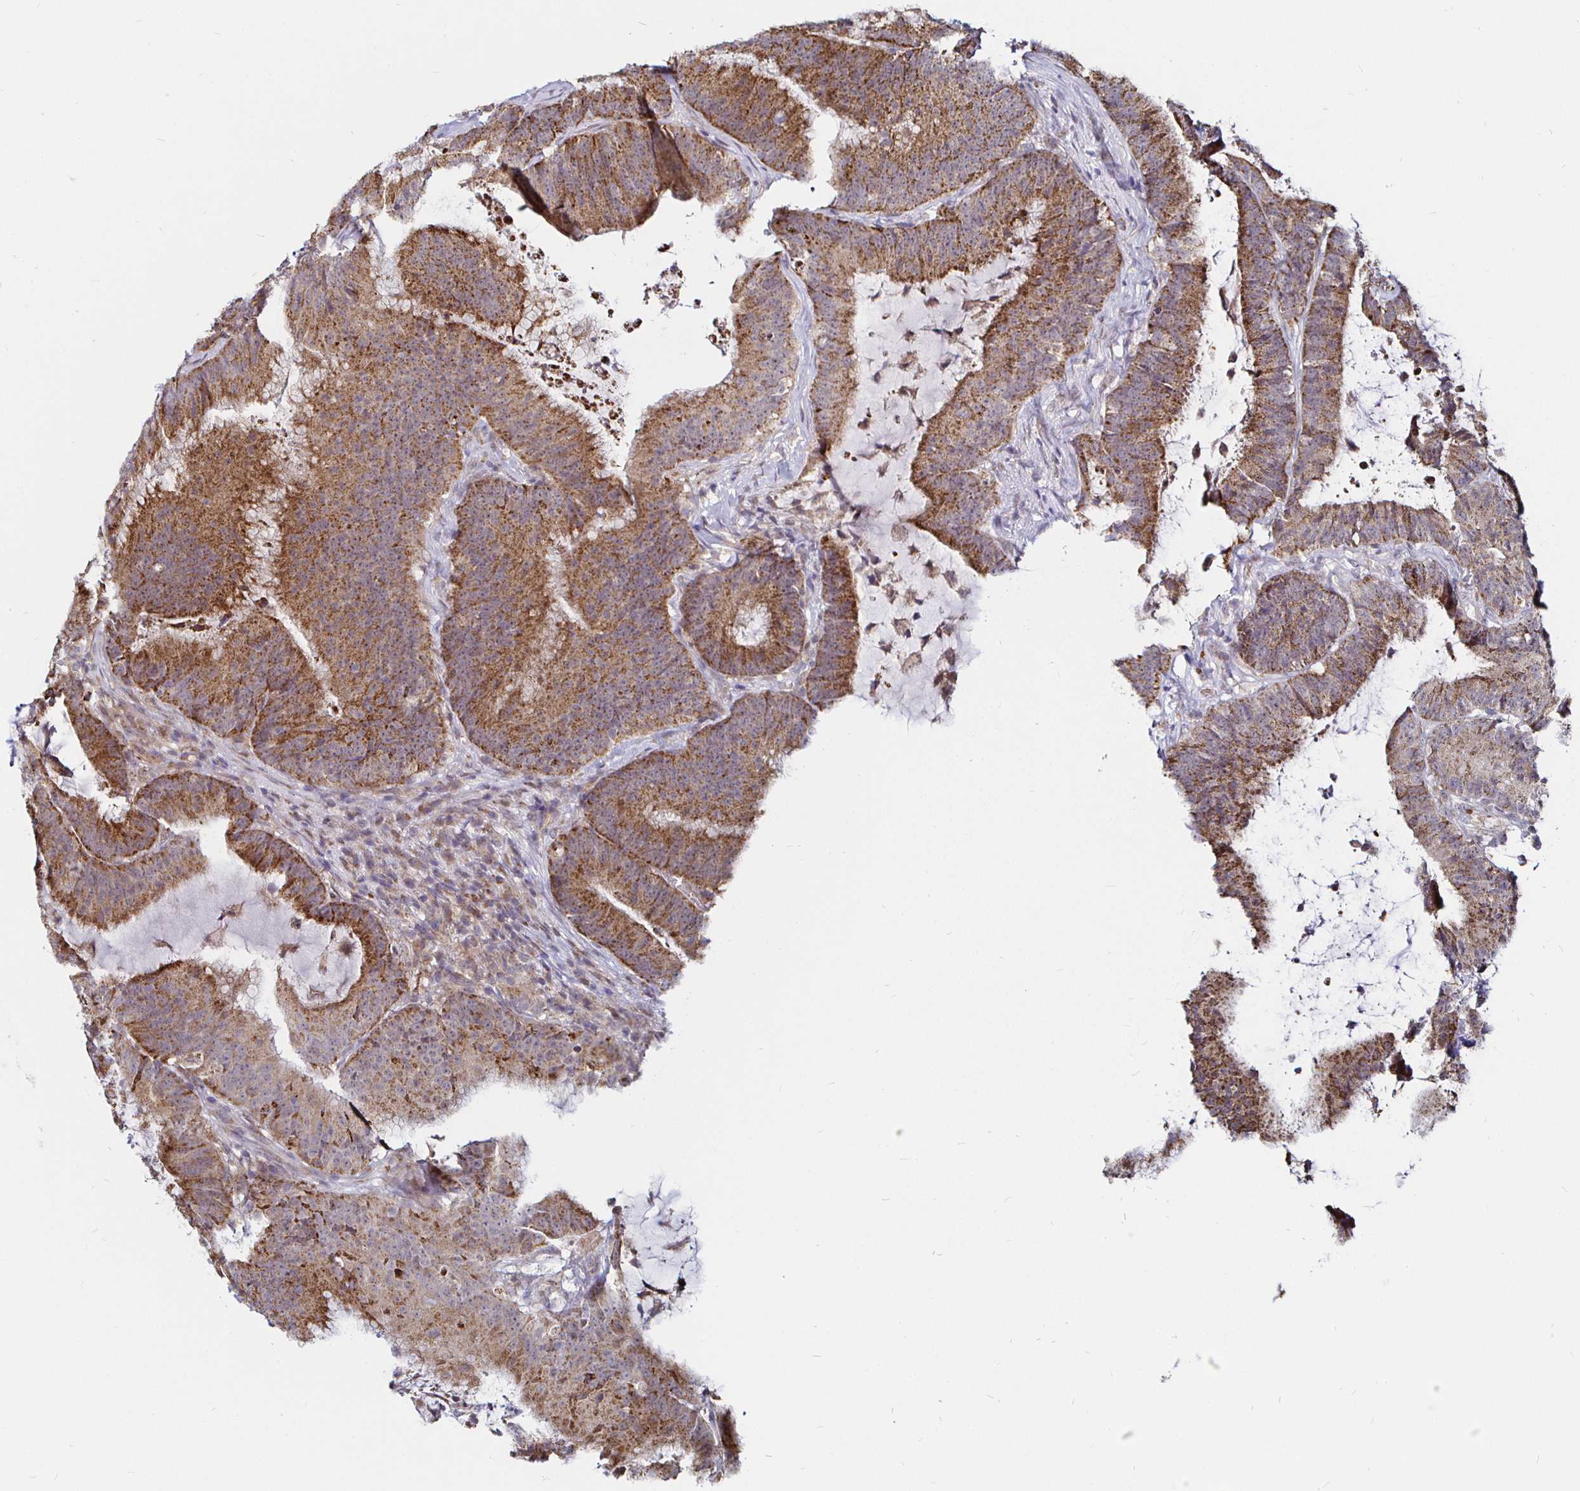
{"staining": {"intensity": "strong", "quantity": ">75%", "location": "cytoplasmic/membranous"}, "tissue": "colorectal cancer", "cell_type": "Tumor cells", "image_type": "cancer", "snomed": [{"axis": "morphology", "description": "Adenocarcinoma, NOS"}, {"axis": "topography", "description": "Colon"}], "caption": "Adenocarcinoma (colorectal) was stained to show a protein in brown. There is high levels of strong cytoplasmic/membranous expression in approximately >75% of tumor cells.", "gene": "ATG3", "patient": {"sex": "female", "age": 78}}